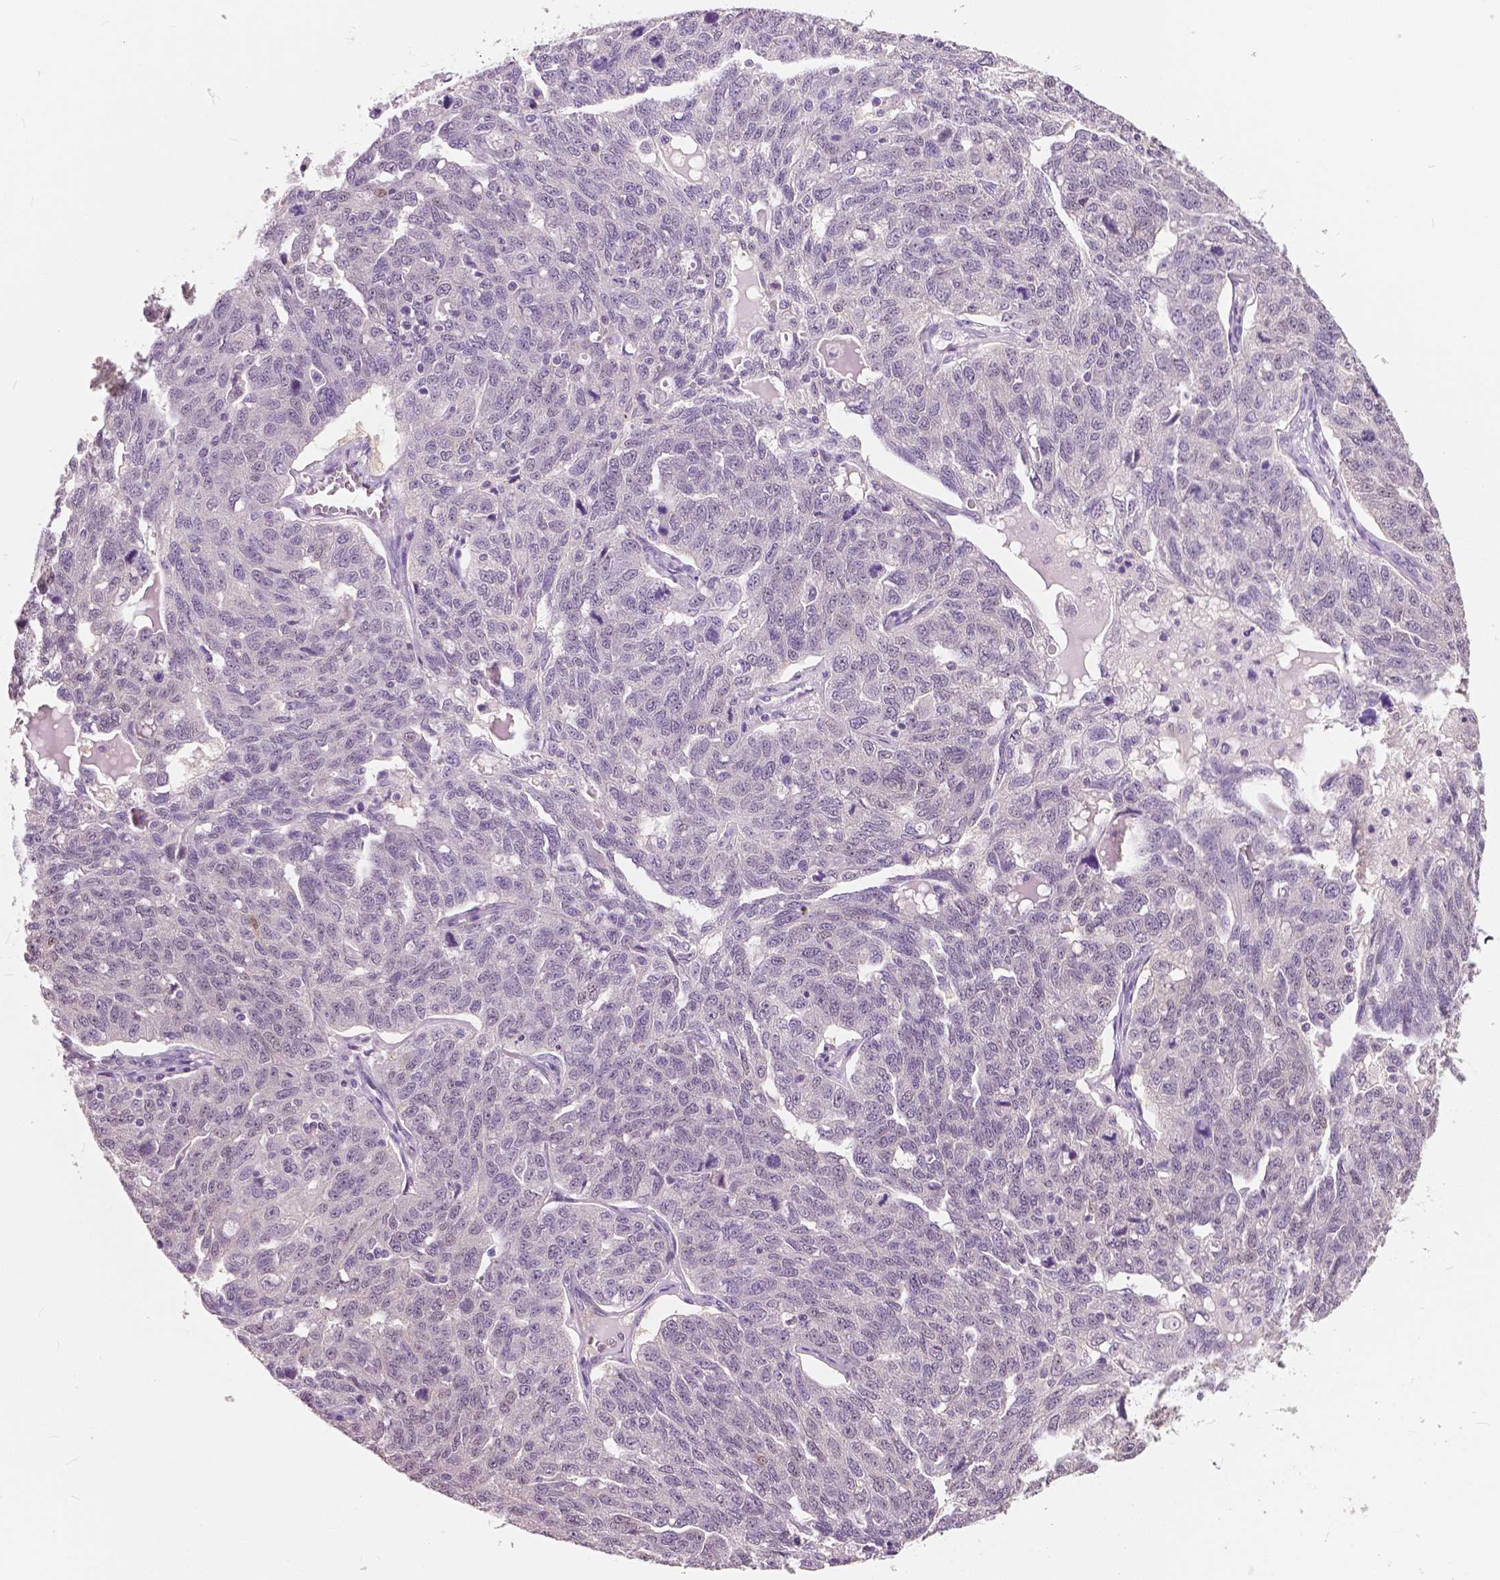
{"staining": {"intensity": "negative", "quantity": "none", "location": "none"}, "tissue": "ovarian cancer", "cell_type": "Tumor cells", "image_type": "cancer", "snomed": [{"axis": "morphology", "description": "Cystadenocarcinoma, serous, NOS"}, {"axis": "topography", "description": "Ovary"}], "caption": "The photomicrograph displays no staining of tumor cells in ovarian serous cystadenocarcinoma. Brightfield microscopy of IHC stained with DAB (brown) and hematoxylin (blue), captured at high magnification.", "gene": "TKFC", "patient": {"sex": "female", "age": 71}}